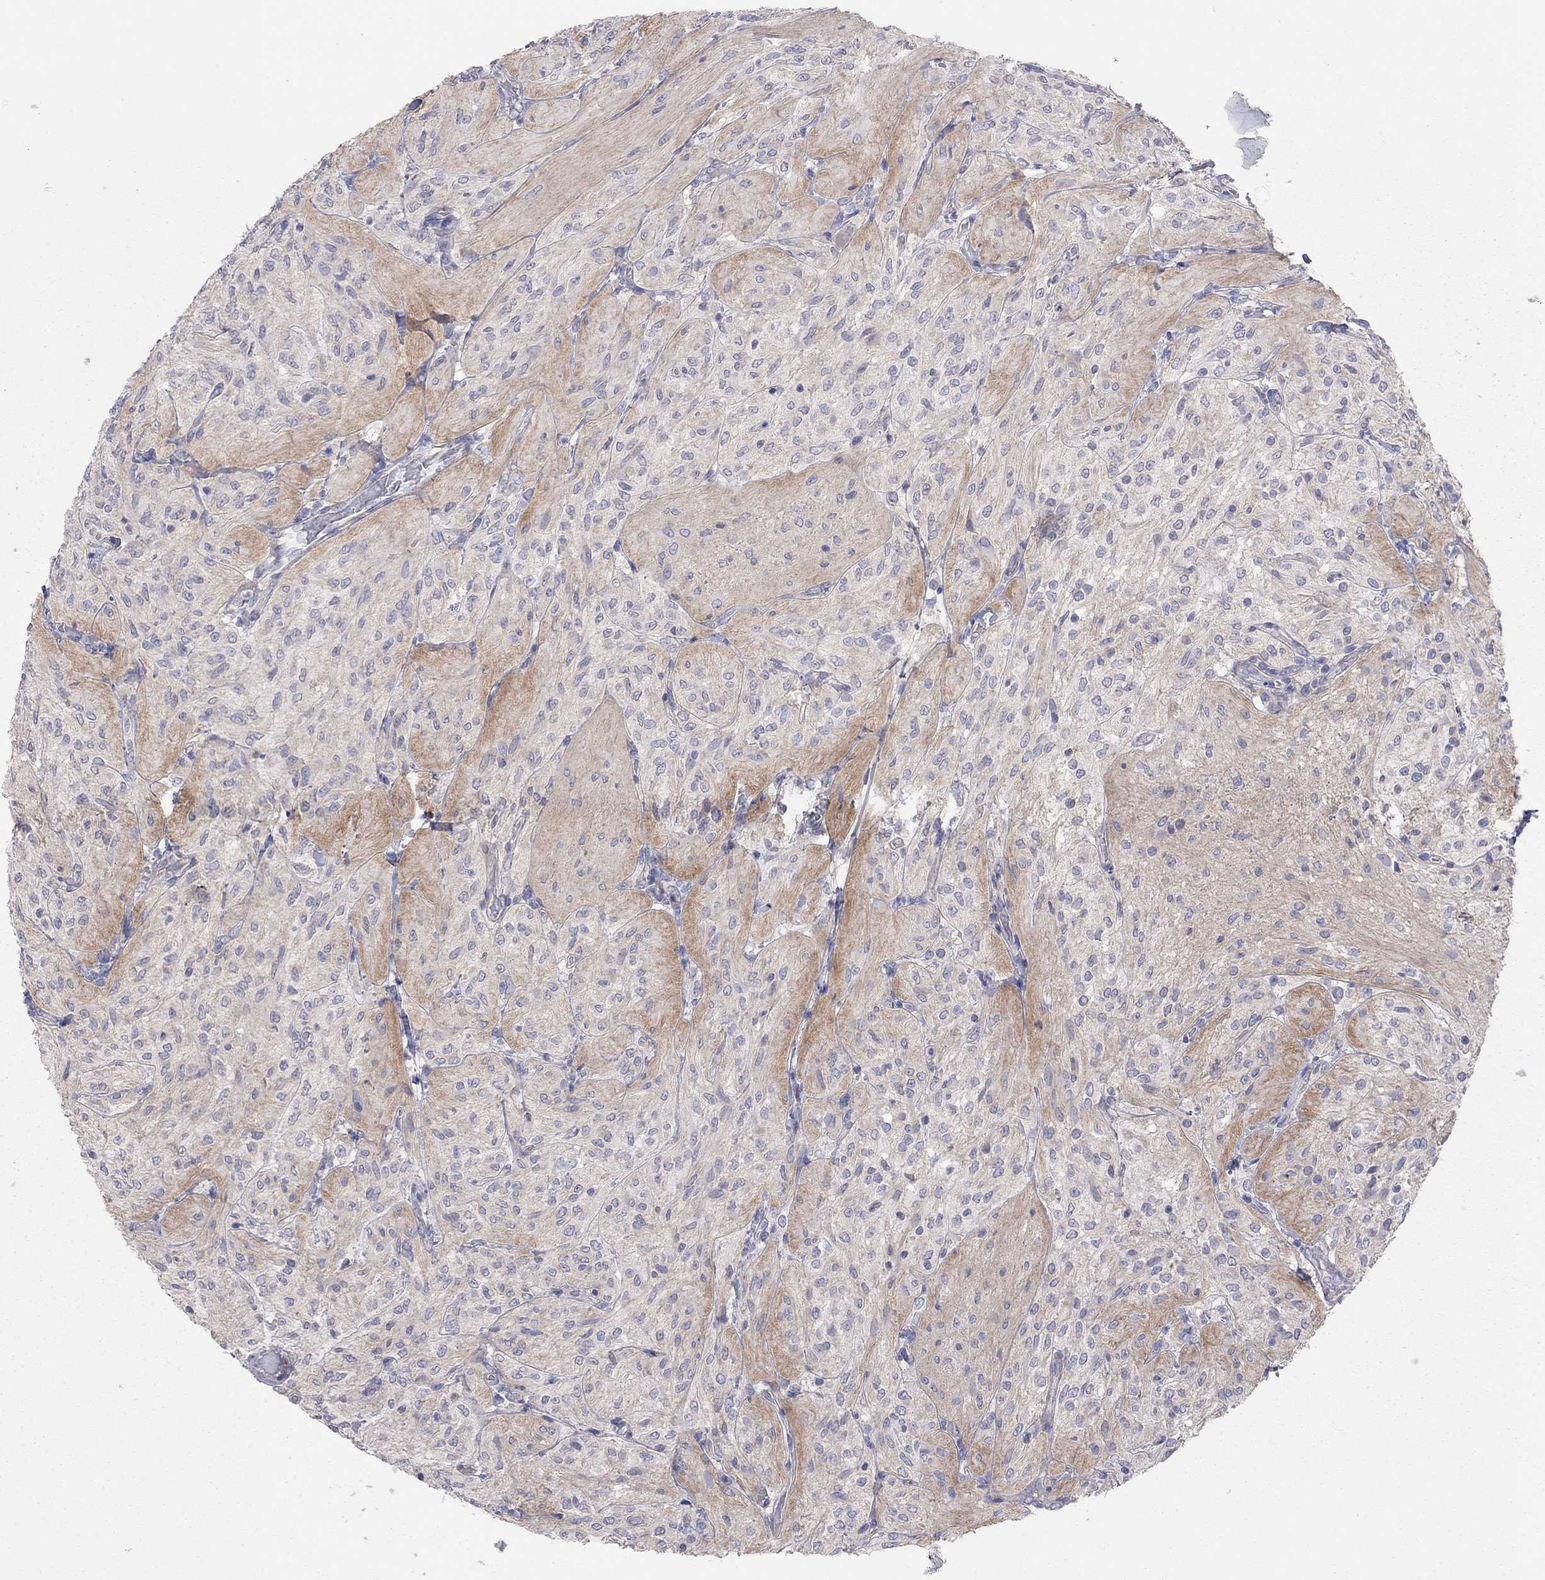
{"staining": {"intensity": "negative", "quantity": "none", "location": "none"}, "tissue": "glioma", "cell_type": "Tumor cells", "image_type": "cancer", "snomed": [{"axis": "morphology", "description": "Glioma, malignant, Low grade"}, {"axis": "topography", "description": "Brain"}], "caption": "The image reveals no significant positivity in tumor cells of glioma.", "gene": "KCNB1", "patient": {"sex": "male", "age": 3}}